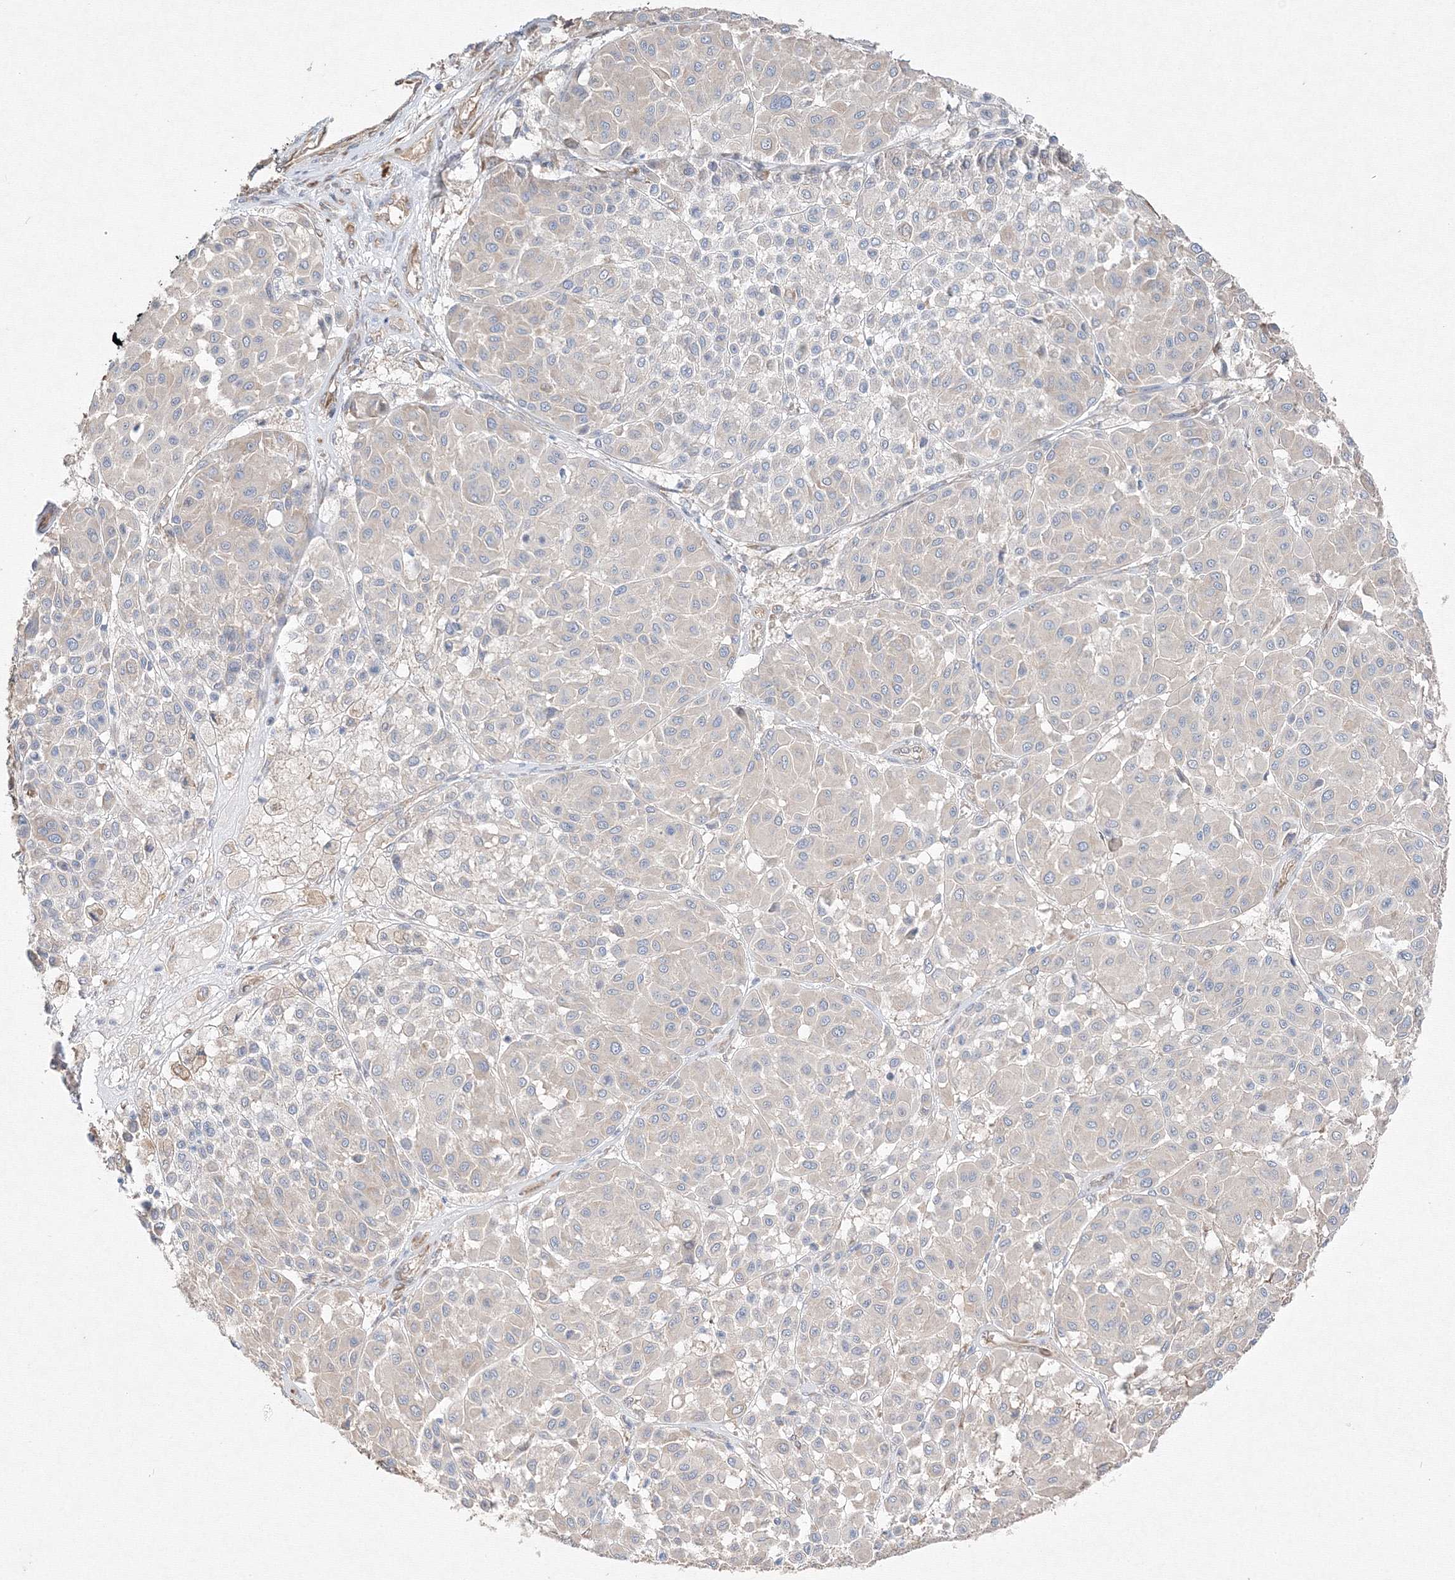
{"staining": {"intensity": "negative", "quantity": "none", "location": "none"}, "tissue": "melanoma", "cell_type": "Tumor cells", "image_type": "cancer", "snomed": [{"axis": "morphology", "description": "Malignant melanoma, Metastatic site"}, {"axis": "topography", "description": "Soft tissue"}], "caption": "The photomicrograph exhibits no significant expression in tumor cells of melanoma.", "gene": "FBXL8", "patient": {"sex": "male", "age": 41}}